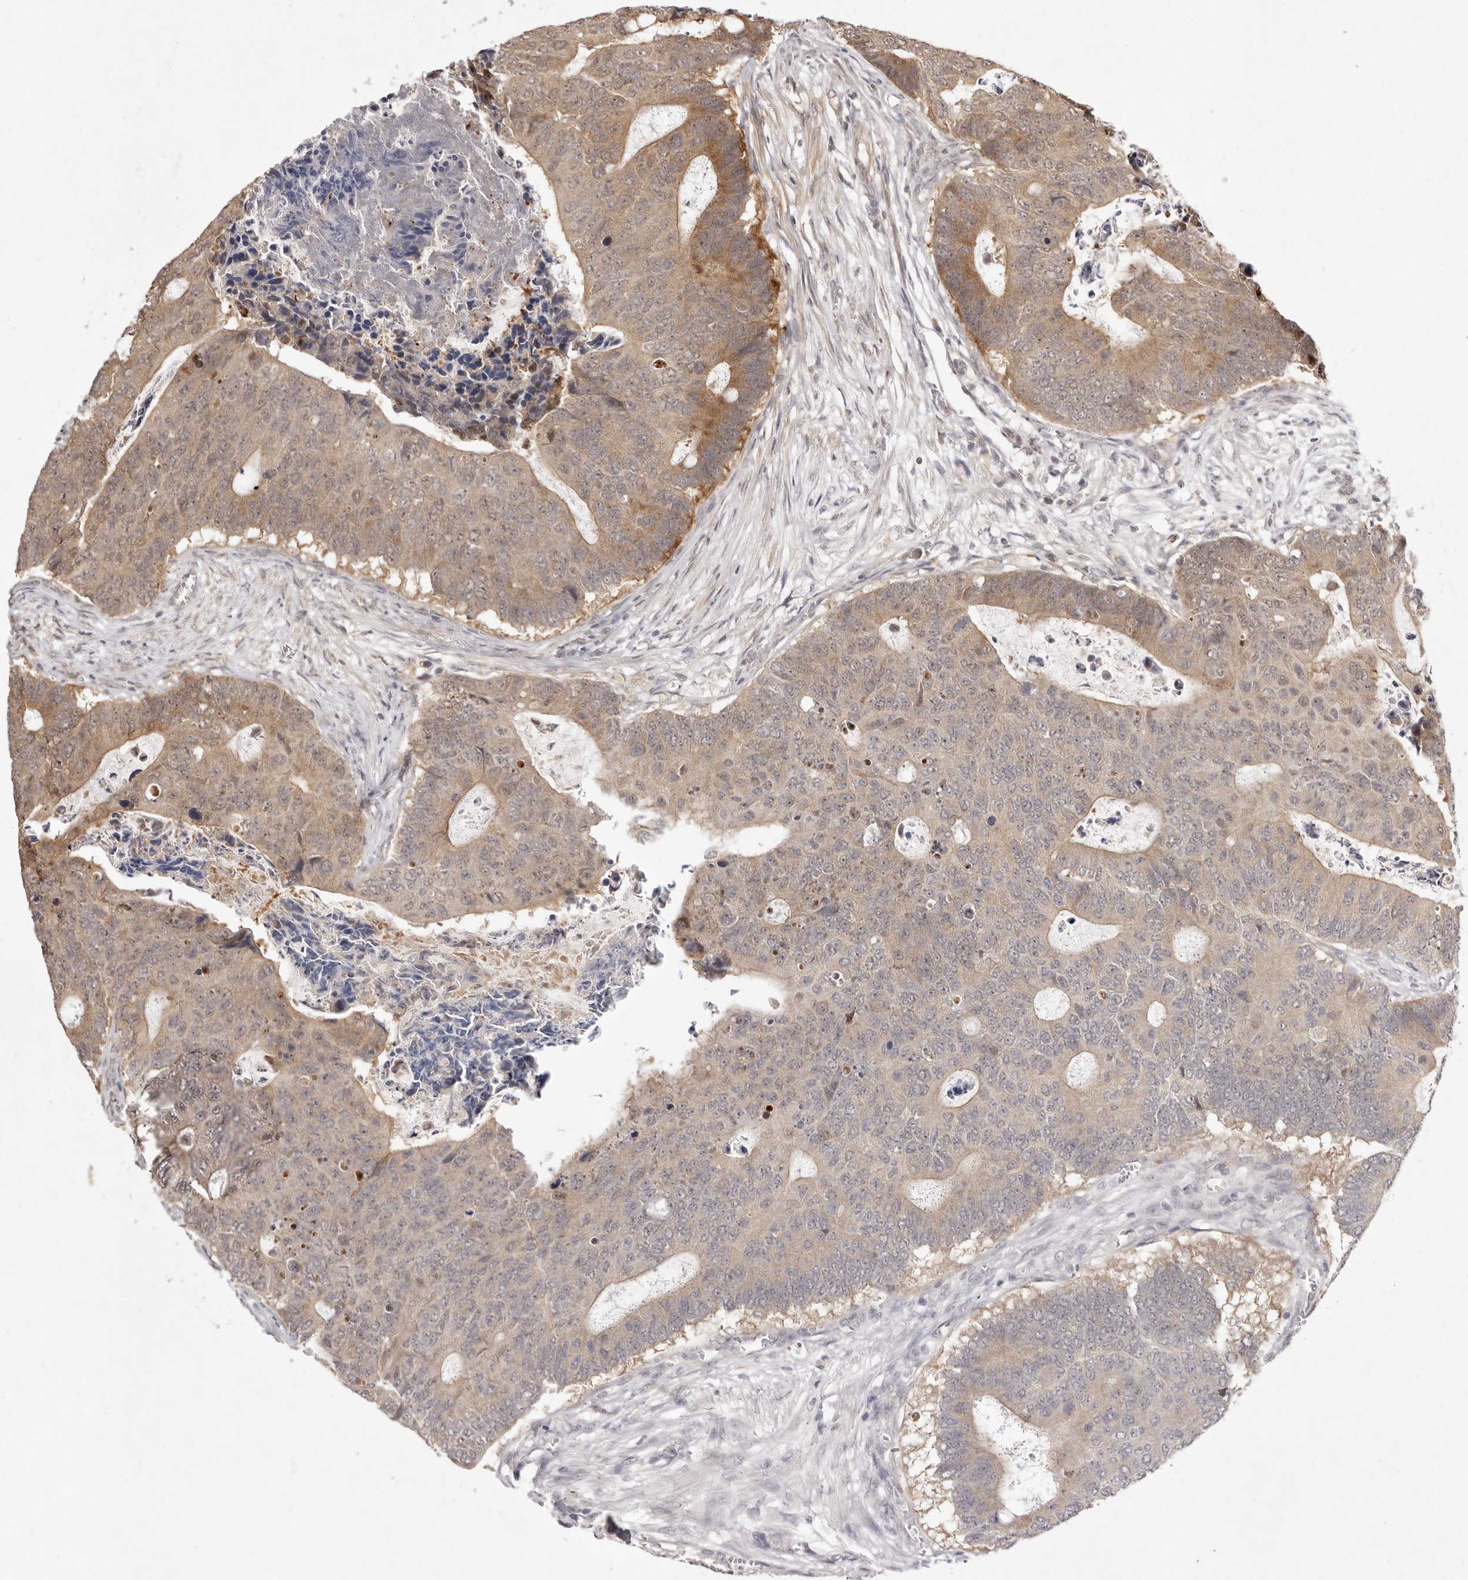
{"staining": {"intensity": "moderate", "quantity": "25%-75%", "location": "cytoplasmic/membranous"}, "tissue": "colorectal cancer", "cell_type": "Tumor cells", "image_type": "cancer", "snomed": [{"axis": "morphology", "description": "Adenocarcinoma, NOS"}, {"axis": "topography", "description": "Colon"}], "caption": "This micrograph demonstrates immunohistochemistry (IHC) staining of colorectal cancer (adenocarcinoma), with medium moderate cytoplasmic/membranous positivity in about 25%-75% of tumor cells.", "gene": "BUD31", "patient": {"sex": "male", "age": 87}}